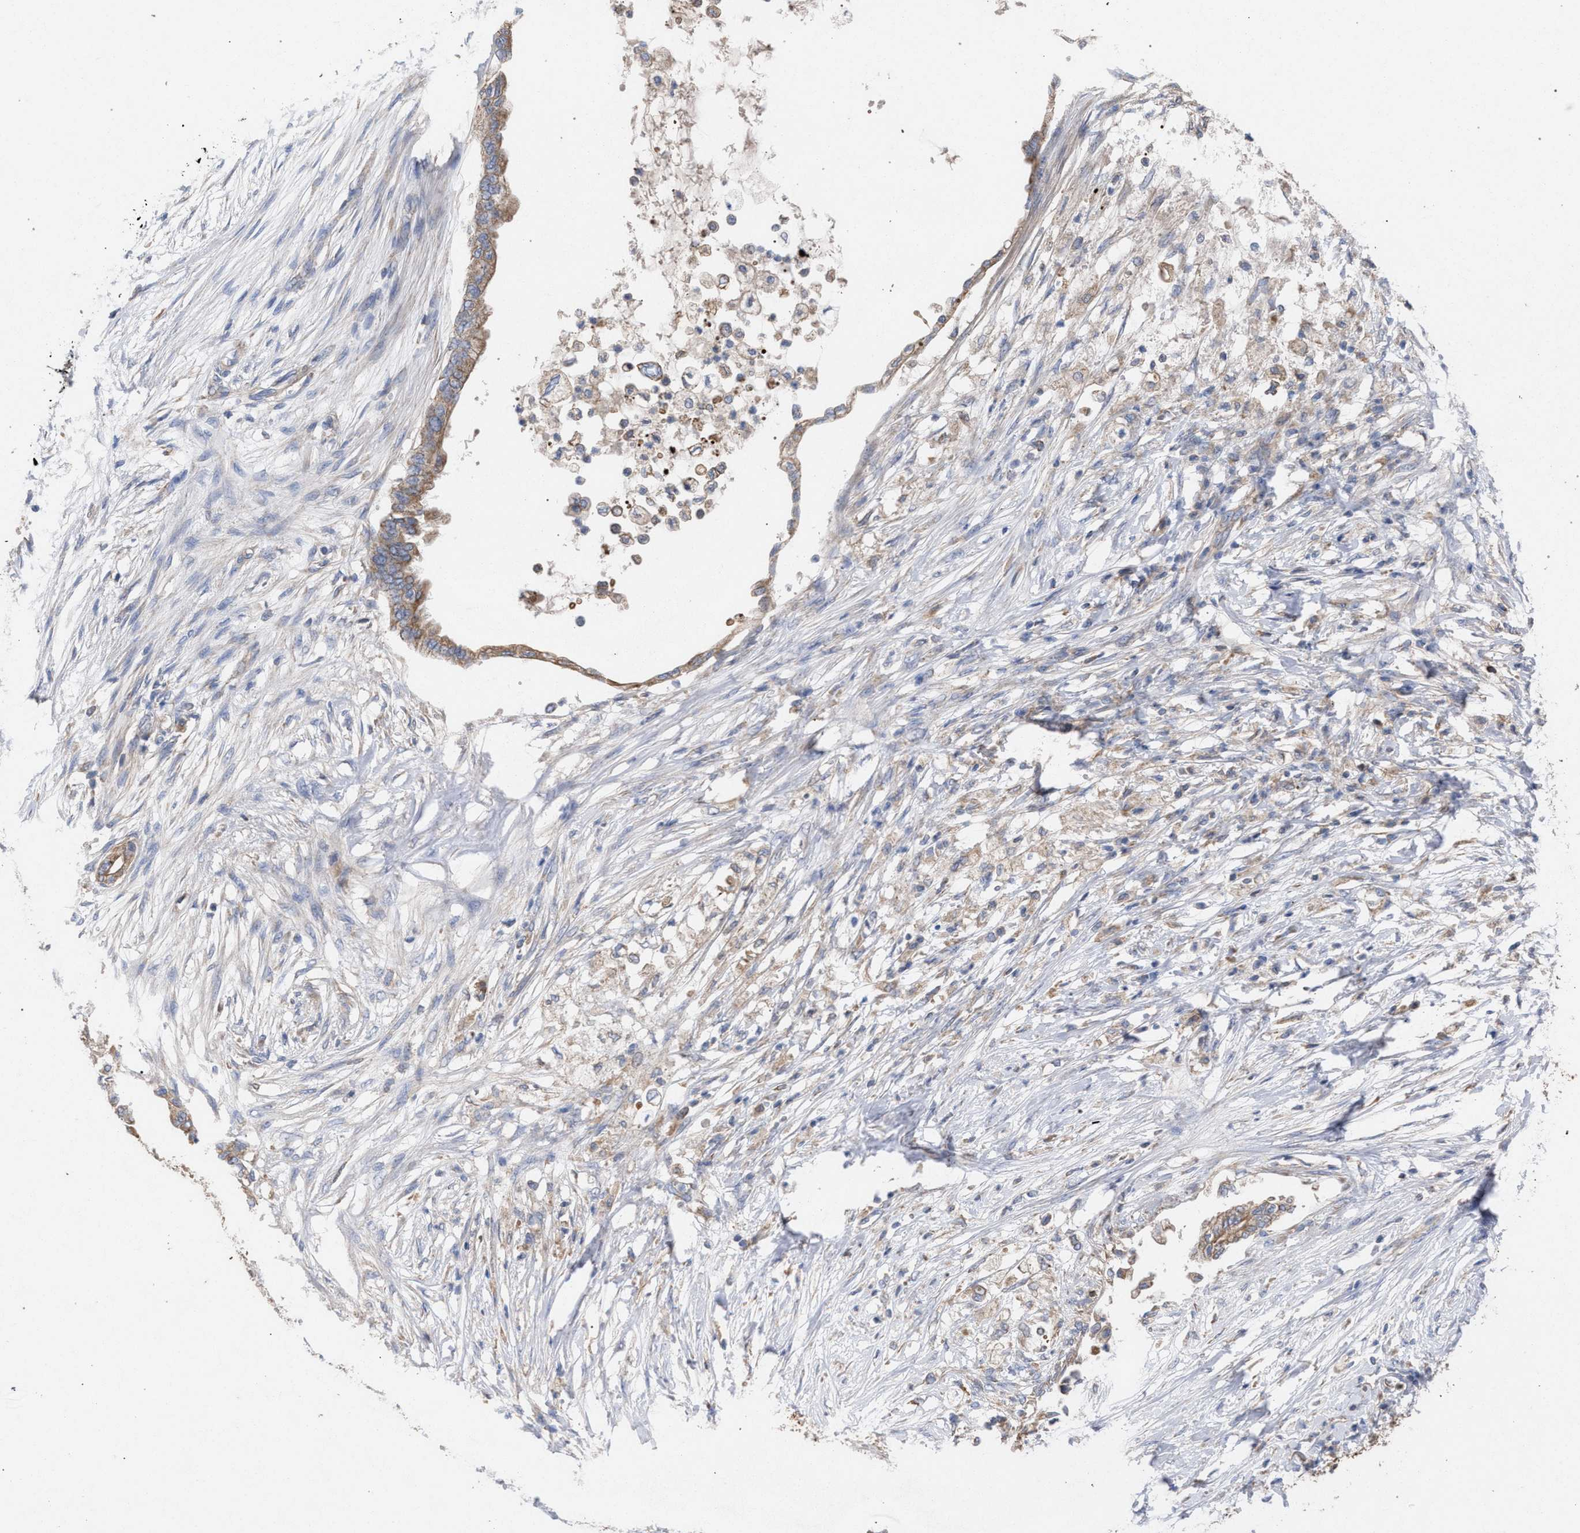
{"staining": {"intensity": "weak", "quantity": ">75%", "location": "cytoplasmic/membranous"}, "tissue": "pancreatic cancer", "cell_type": "Tumor cells", "image_type": "cancer", "snomed": [{"axis": "morphology", "description": "Normal tissue, NOS"}, {"axis": "morphology", "description": "Adenocarcinoma, NOS"}, {"axis": "topography", "description": "Pancreas"}, {"axis": "topography", "description": "Duodenum"}], "caption": "This is an image of immunohistochemistry staining of pancreatic cancer, which shows weak positivity in the cytoplasmic/membranous of tumor cells.", "gene": "BCL2L12", "patient": {"sex": "female", "age": 60}}